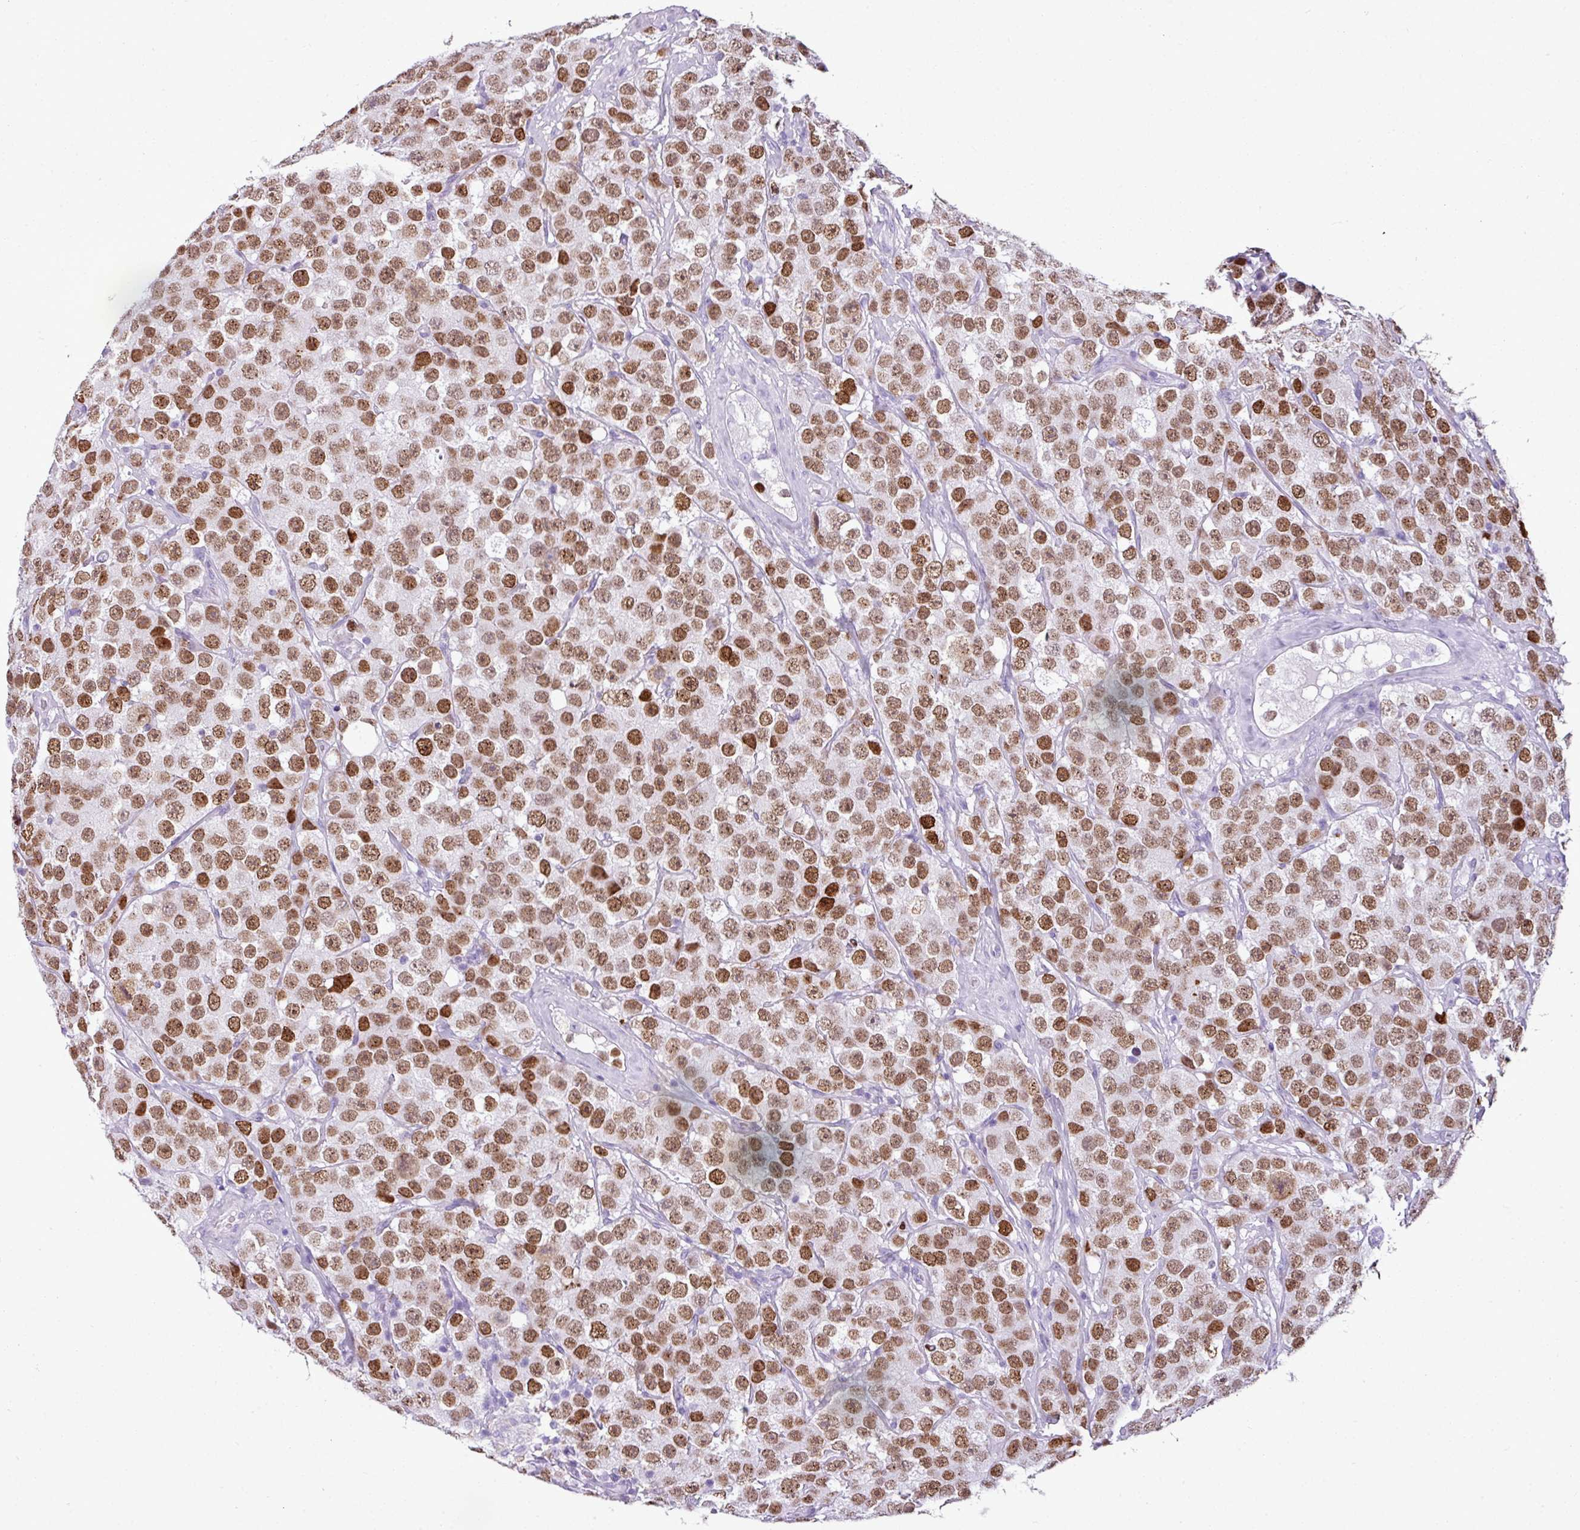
{"staining": {"intensity": "strong", "quantity": ">75%", "location": "nuclear"}, "tissue": "testis cancer", "cell_type": "Tumor cells", "image_type": "cancer", "snomed": [{"axis": "morphology", "description": "Seminoma, NOS"}, {"axis": "topography", "description": "Testis"}], "caption": "About >75% of tumor cells in human testis cancer demonstrate strong nuclear protein staining as visualized by brown immunohistochemical staining.", "gene": "RBMXL2", "patient": {"sex": "male", "age": 28}}